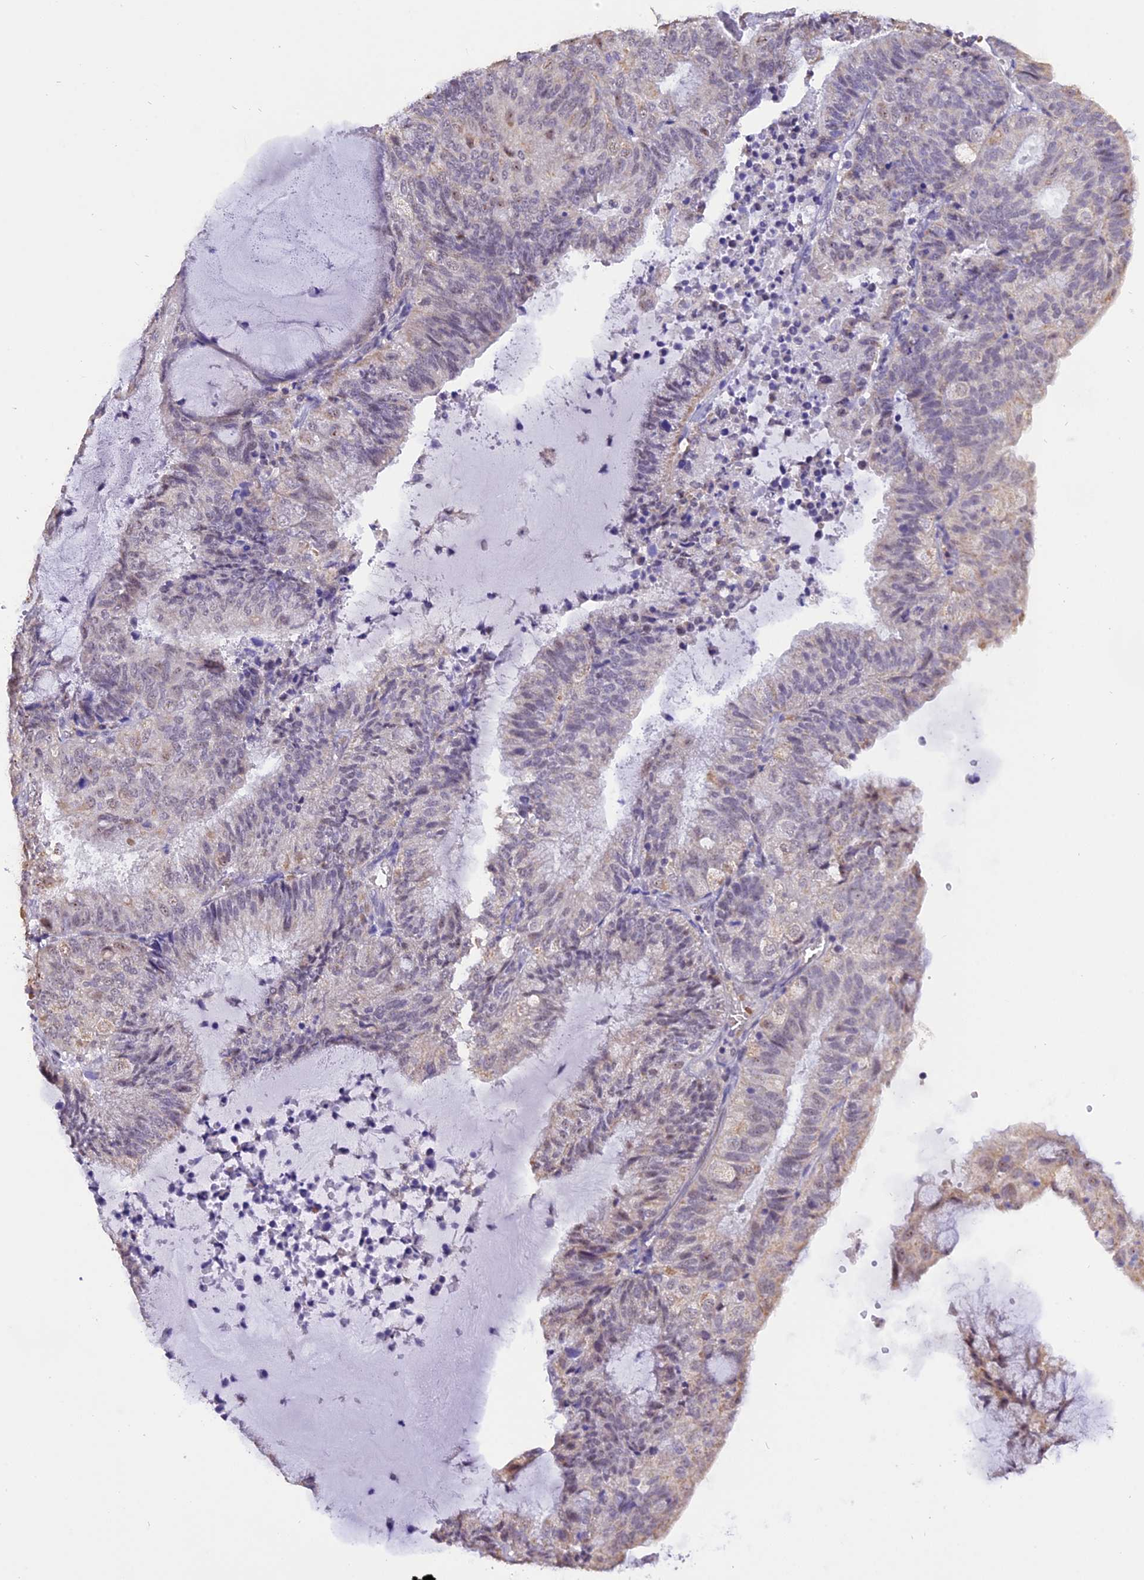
{"staining": {"intensity": "weak", "quantity": "<25%", "location": "cytoplasmic/membranous"}, "tissue": "endometrial cancer", "cell_type": "Tumor cells", "image_type": "cancer", "snomed": [{"axis": "morphology", "description": "Adenocarcinoma, NOS"}, {"axis": "topography", "description": "Endometrium"}], "caption": "A high-resolution micrograph shows immunohistochemistry staining of endometrial adenocarcinoma, which demonstrates no significant positivity in tumor cells.", "gene": "AHSP", "patient": {"sex": "female", "age": 81}}